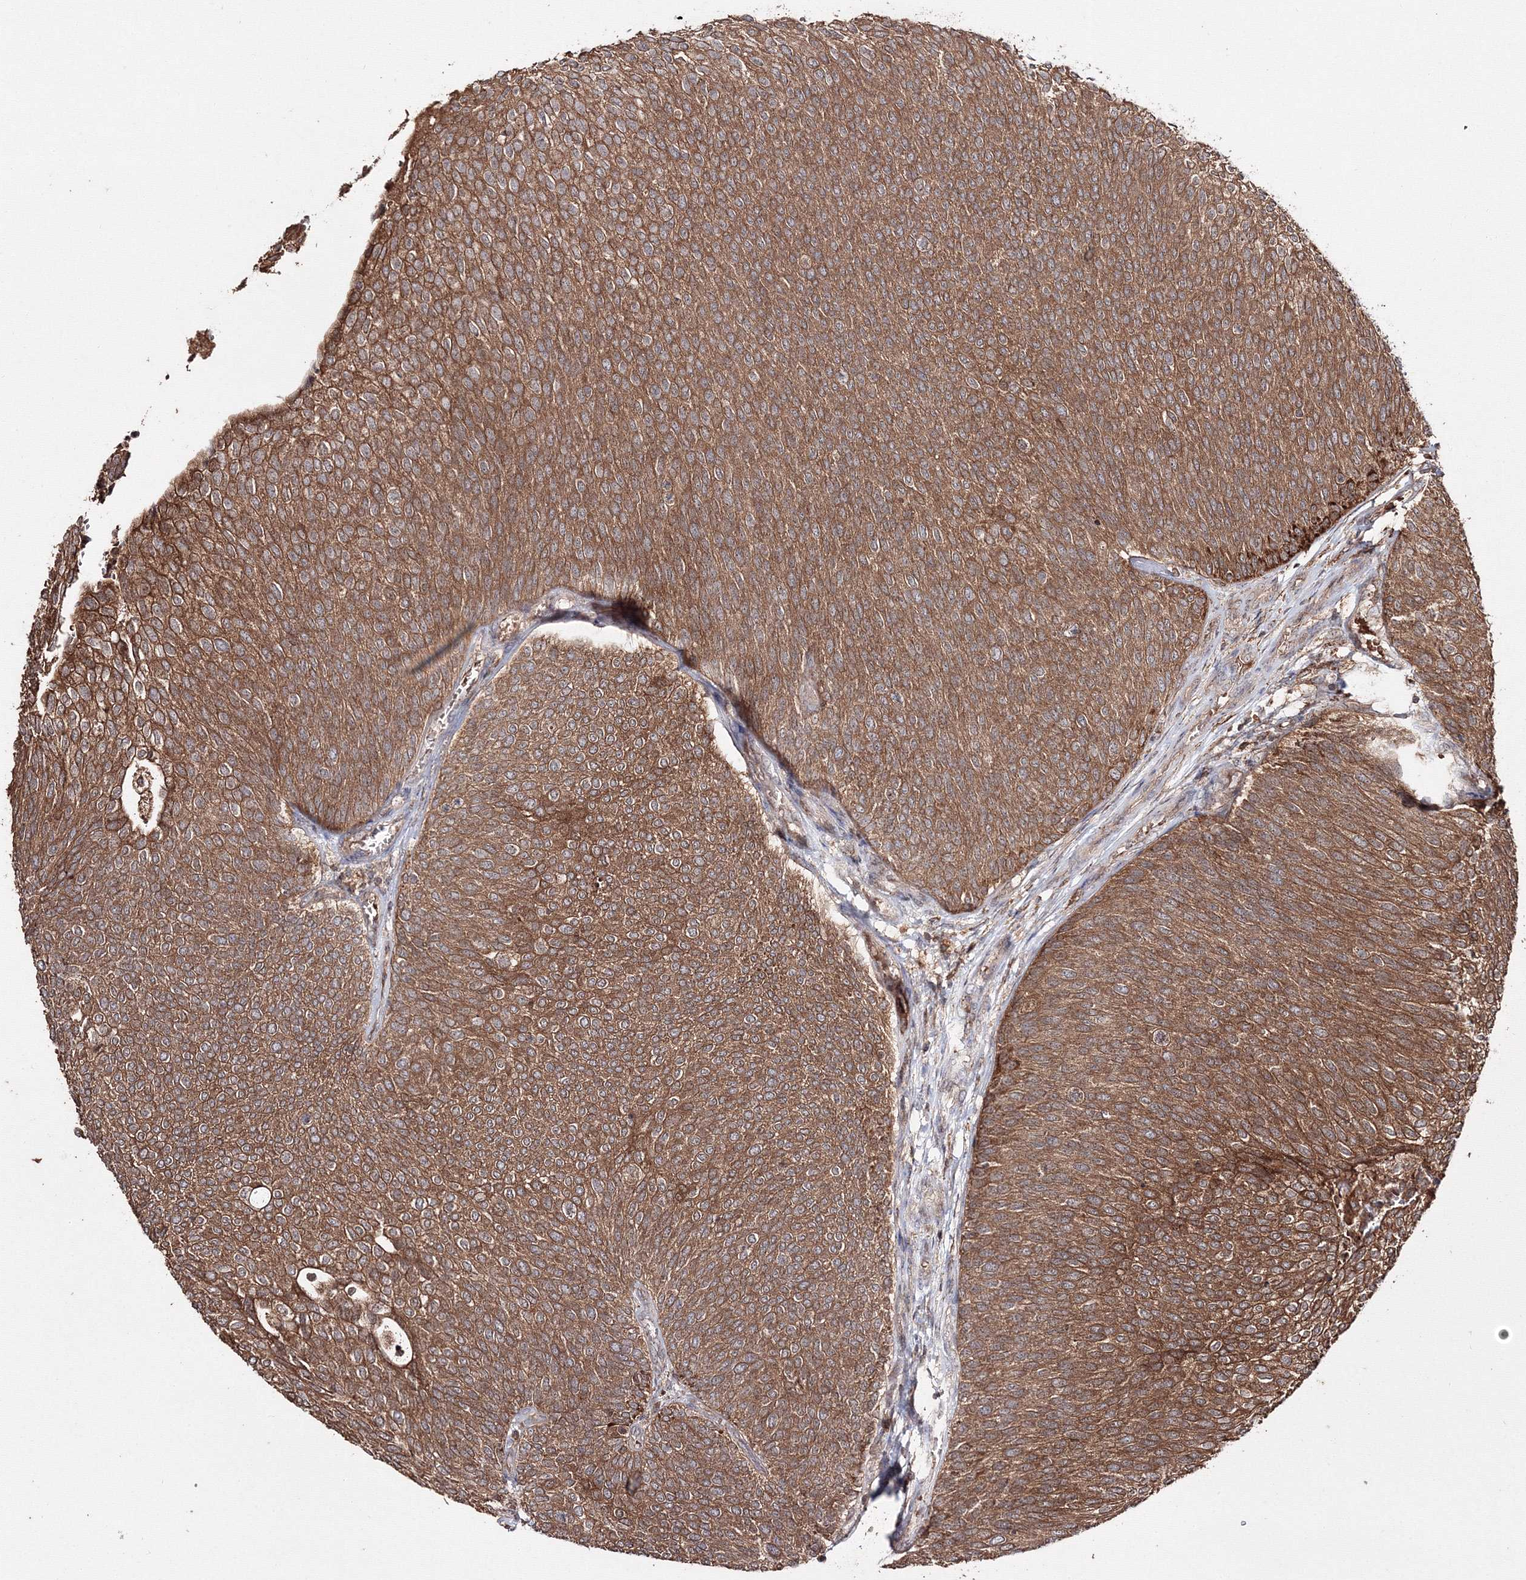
{"staining": {"intensity": "moderate", "quantity": ">75%", "location": "cytoplasmic/membranous"}, "tissue": "urothelial cancer", "cell_type": "Tumor cells", "image_type": "cancer", "snomed": [{"axis": "morphology", "description": "Urothelial carcinoma, Low grade"}, {"axis": "topography", "description": "Urinary bladder"}], "caption": "Immunohistochemistry (IHC) histopathology image of neoplastic tissue: low-grade urothelial carcinoma stained using immunohistochemistry displays medium levels of moderate protein expression localized specifically in the cytoplasmic/membranous of tumor cells, appearing as a cytoplasmic/membranous brown color.", "gene": "DDO", "patient": {"sex": "female", "age": 79}}